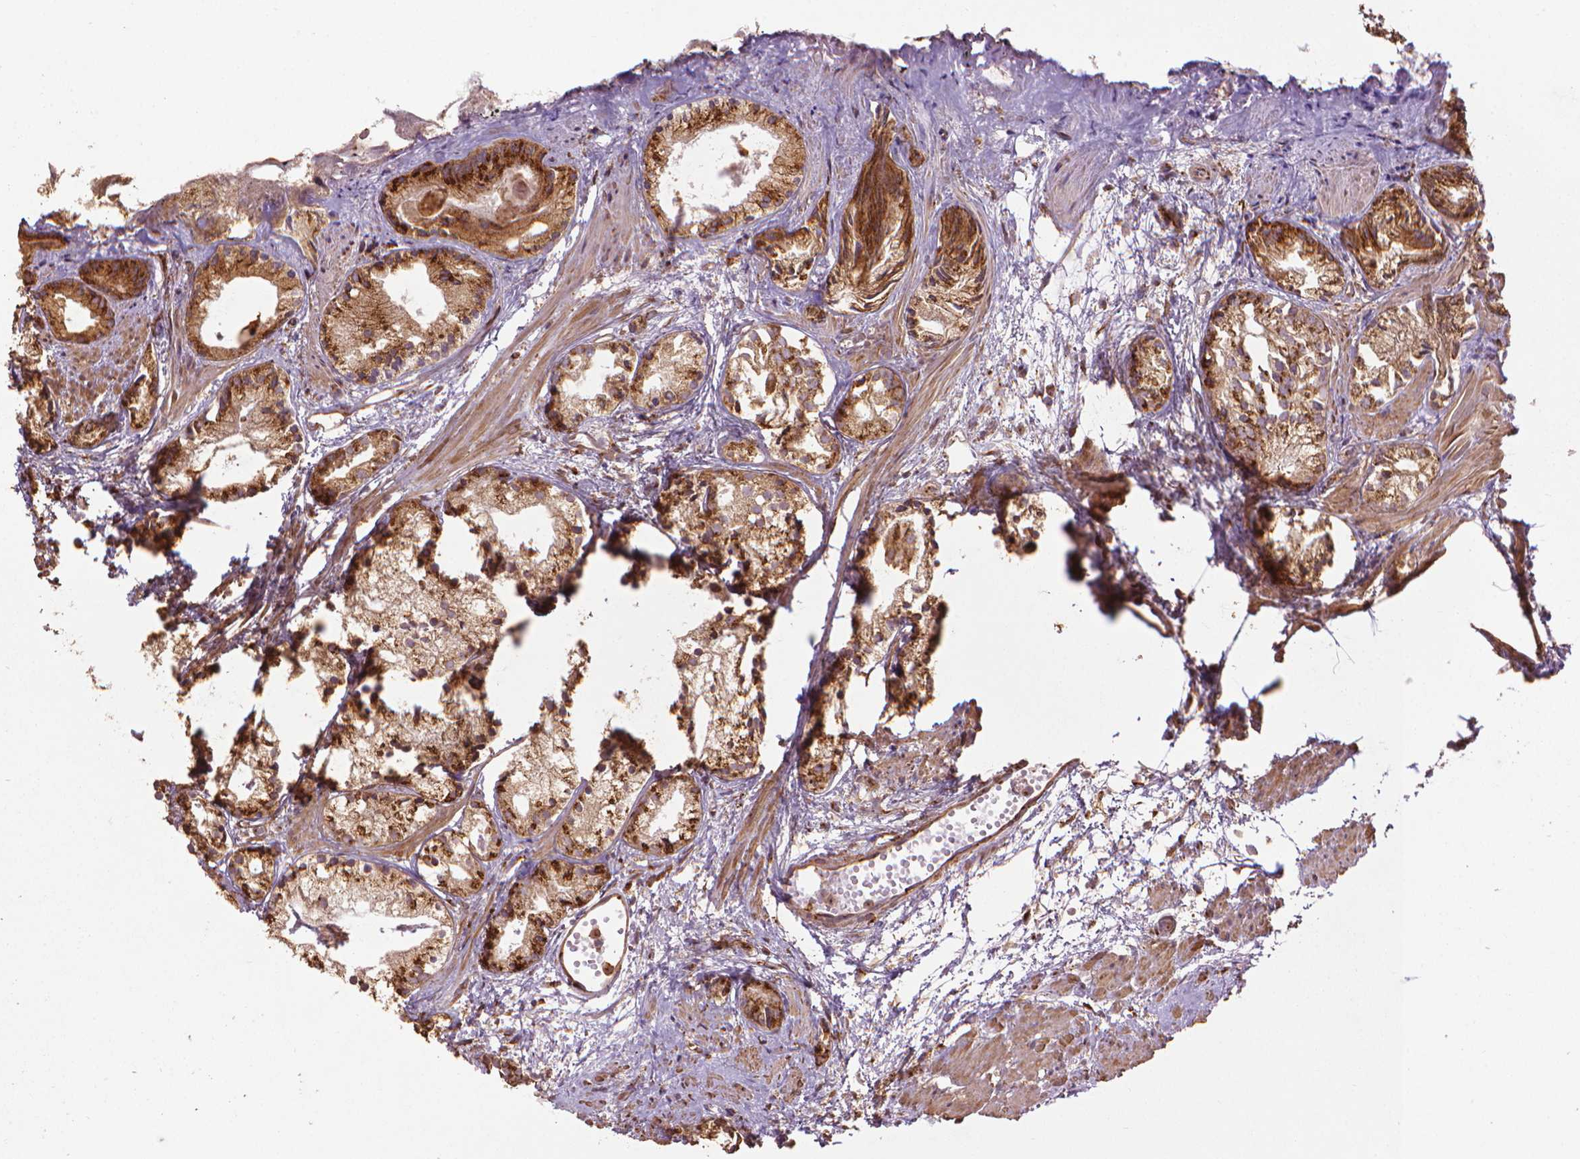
{"staining": {"intensity": "moderate", "quantity": ">75%", "location": "cytoplasmic/membranous"}, "tissue": "prostate cancer", "cell_type": "Tumor cells", "image_type": "cancer", "snomed": [{"axis": "morphology", "description": "Adenocarcinoma, High grade"}, {"axis": "topography", "description": "Prostate"}], "caption": "Immunohistochemical staining of human prostate adenocarcinoma (high-grade) displays medium levels of moderate cytoplasmic/membranous expression in about >75% of tumor cells.", "gene": "GAS1", "patient": {"sex": "male", "age": 85}}